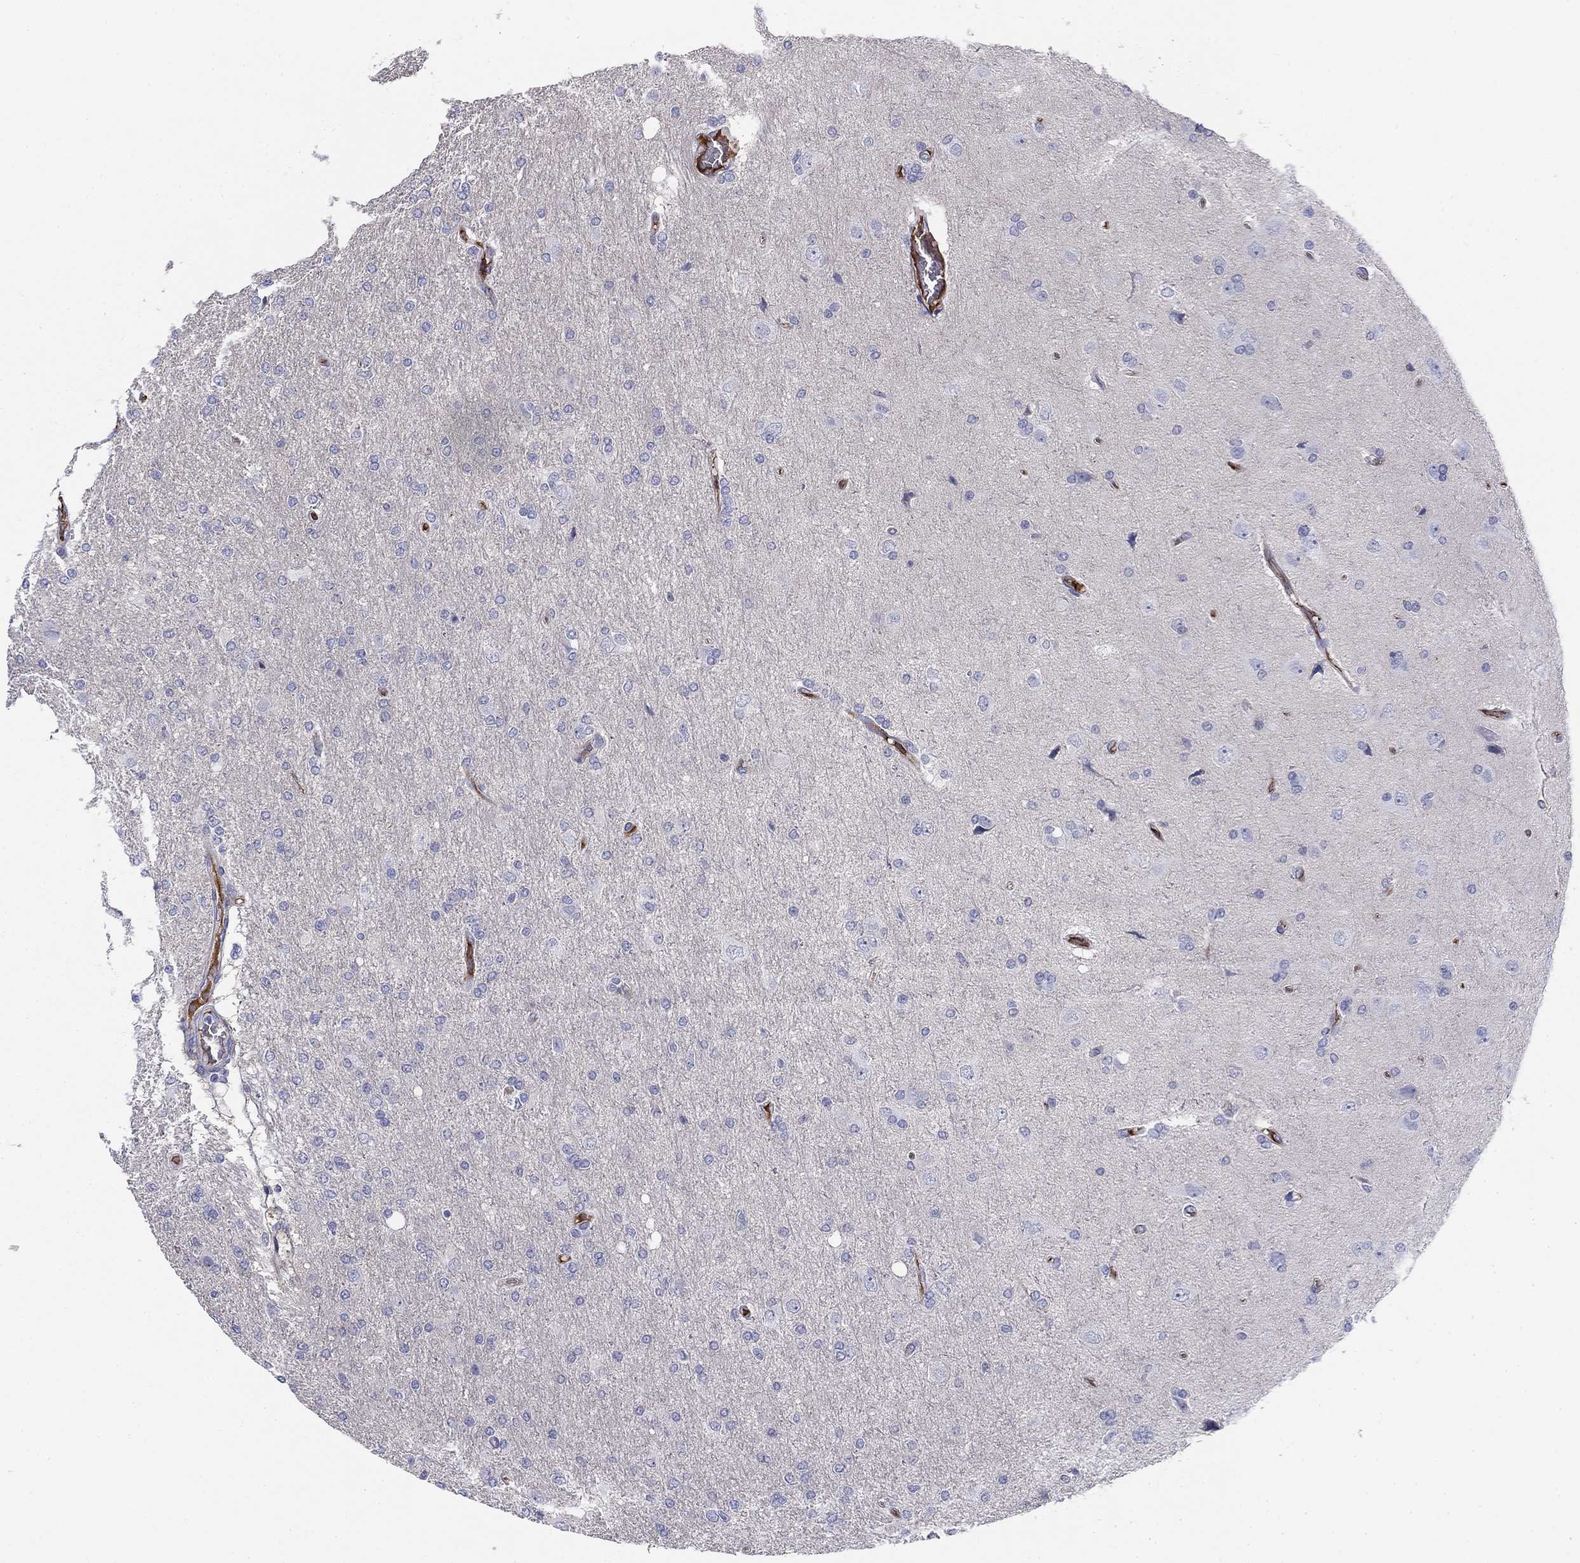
{"staining": {"intensity": "negative", "quantity": "none", "location": "none"}, "tissue": "glioma", "cell_type": "Tumor cells", "image_type": "cancer", "snomed": [{"axis": "morphology", "description": "Glioma, malignant, High grade"}, {"axis": "topography", "description": "Cerebral cortex"}], "caption": "DAB (3,3'-diaminobenzidine) immunohistochemical staining of glioma displays no significant expression in tumor cells.", "gene": "CPLX4", "patient": {"sex": "male", "age": 70}}